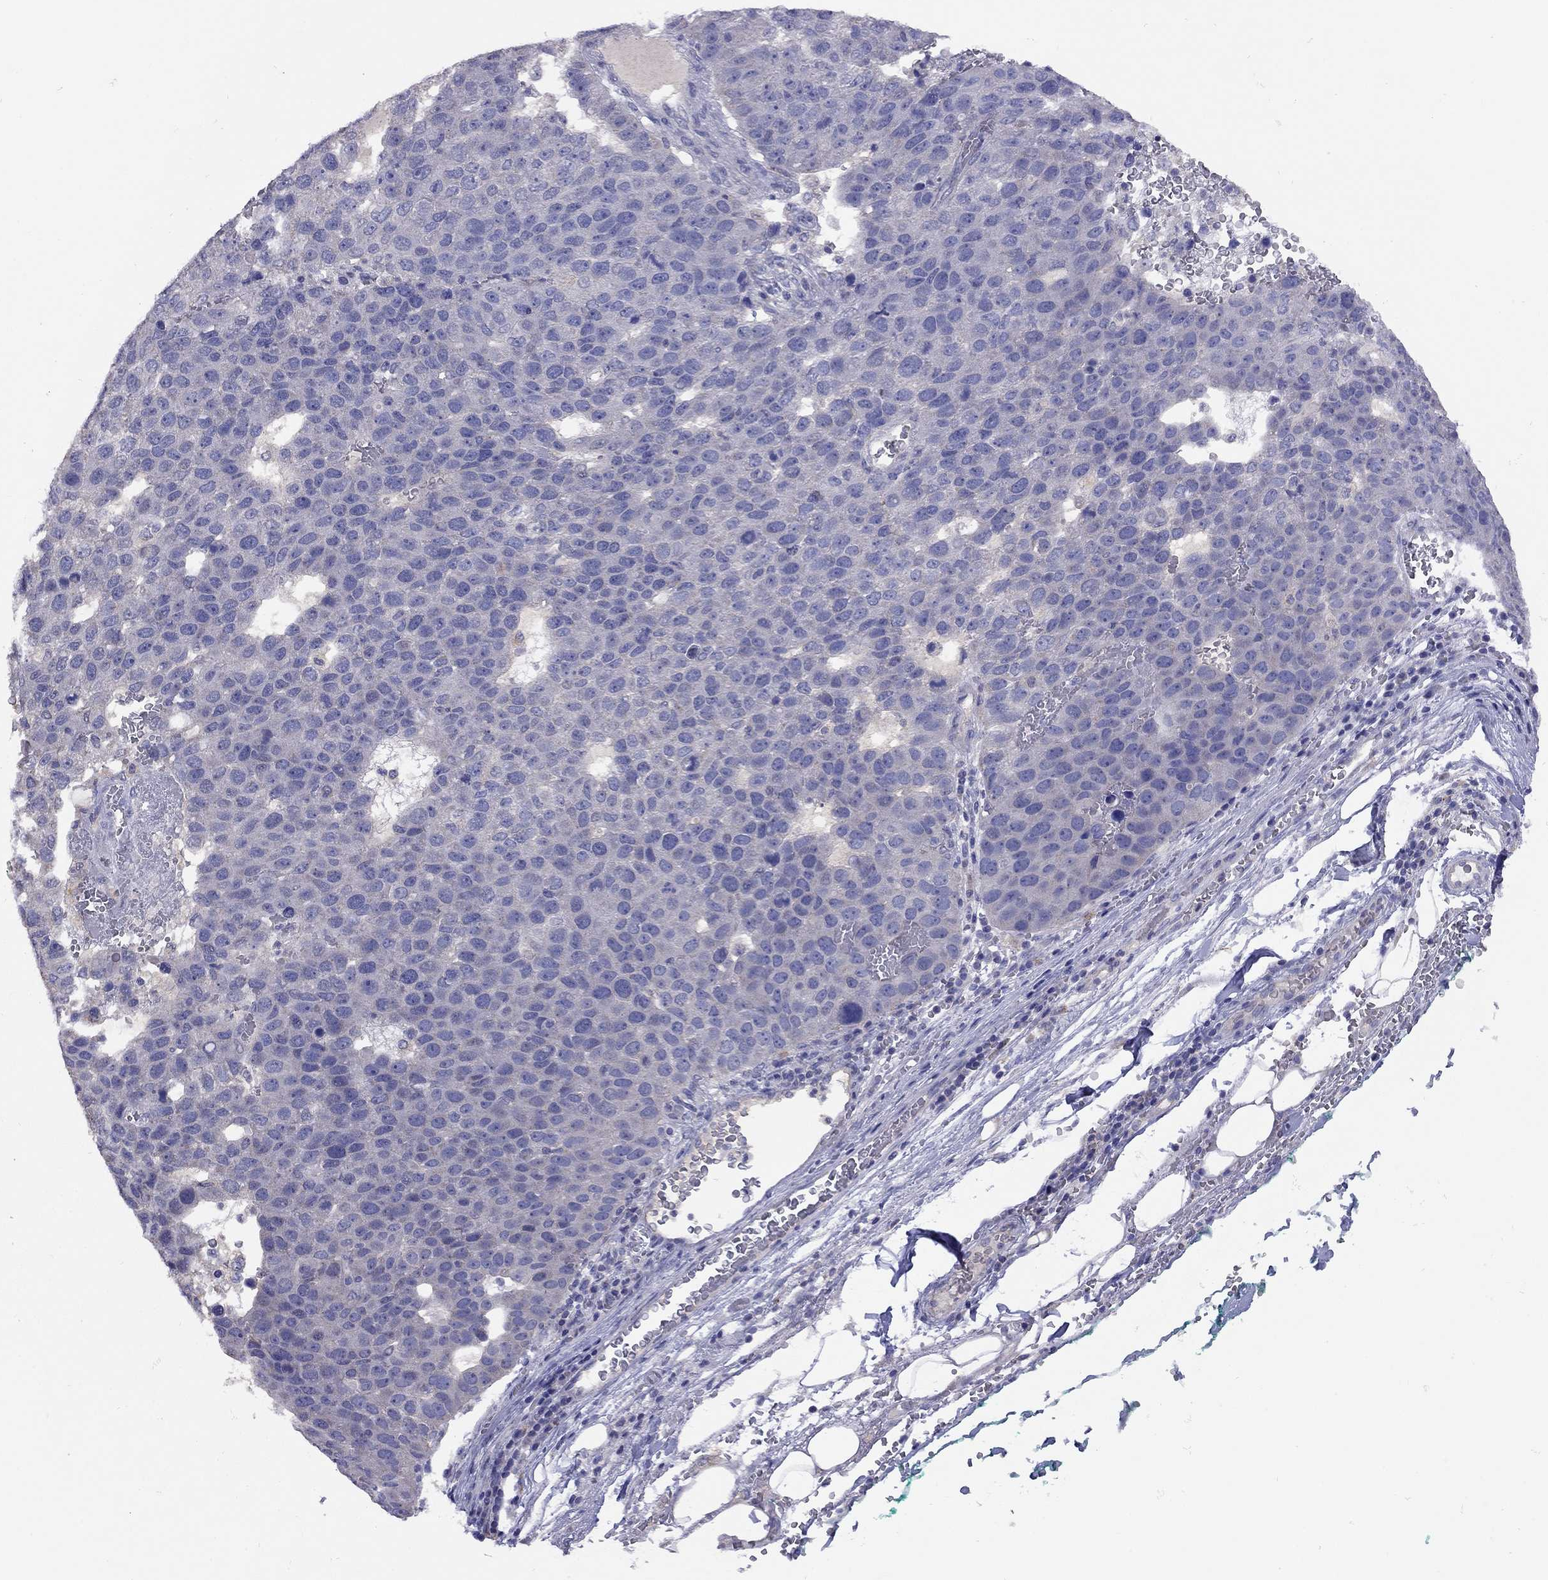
{"staining": {"intensity": "negative", "quantity": "none", "location": "none"}, "tissue": "pancreatic cancer", "cell_type": "Tumor cells", "image_type": "cancer", "snomed": [{"axis": "morphology", "description": "Adenocarcinoma, NOS"}, {"axis": "topography", "description": "Pancreas"}], "caption": "DAB immunohistochemical staining of adenocarcinoma (pancreatic) shows no significant staining in tumor cells.", "gene": "RTP5", "patient": {"sex": "female", "age": 61}}